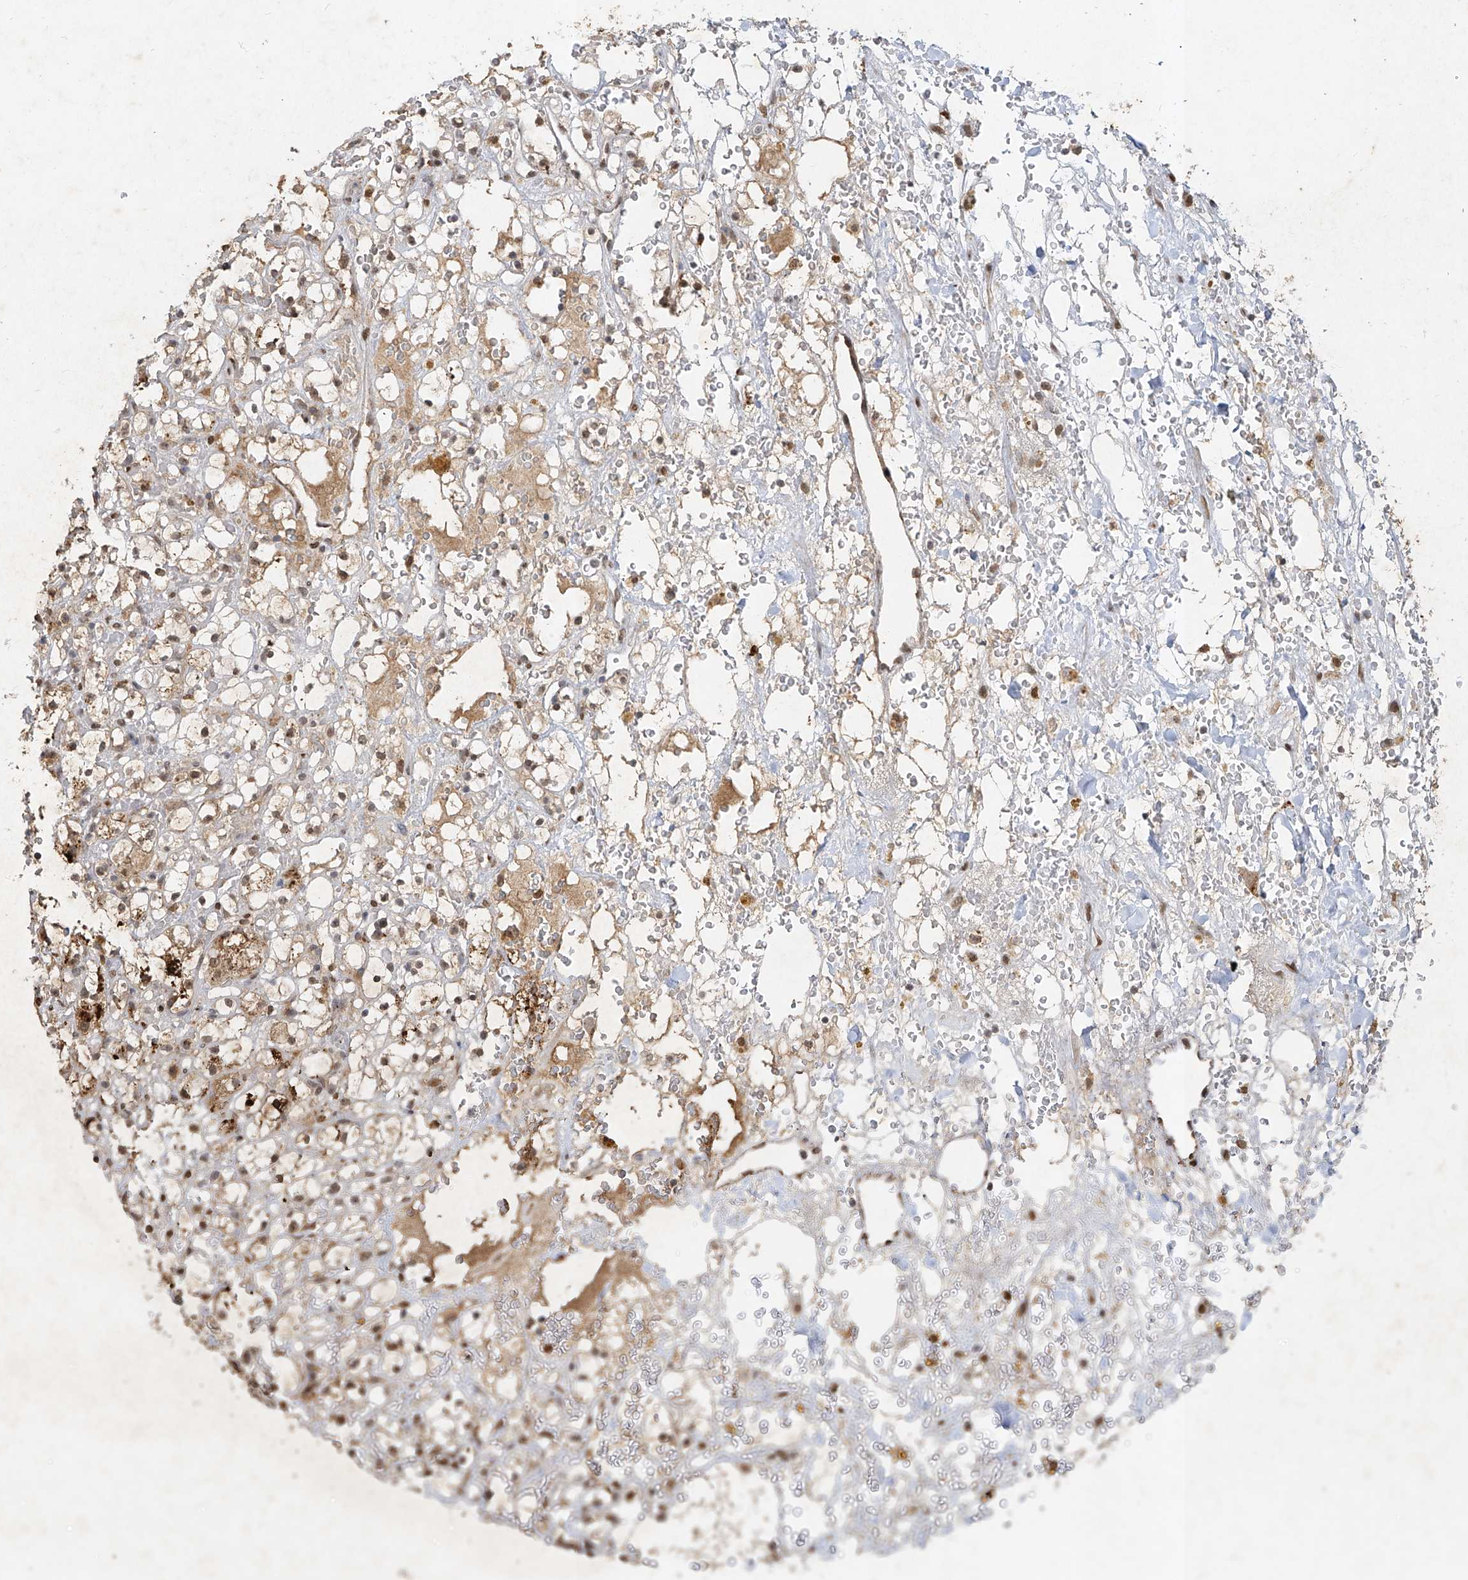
{"staining": {"intensity": "moderate", "quantity": "25%-75%", "location": "cytoplasmic/membranous,nuclear"}, "tissue": "renal cancer", "cell_type": "Tumor cells", "image_type": "cancer", "snomed": [{"axis": "morphology", "description": "Adenocarcinoma, NOS"}, {"axis": "topography", "description": "Kidney"}], "caption": "Immunohistochemistry (DAB (3,3'-diaminobenzidine)) staining of human renal cancer (adenocarcinoma) shows moderate cytoplasmic/membranous and nuclear protein expression in about 25%-75% of tumor cells.", "gene": "ATRIP", "patient": {"sex": "male", "age": 61}}